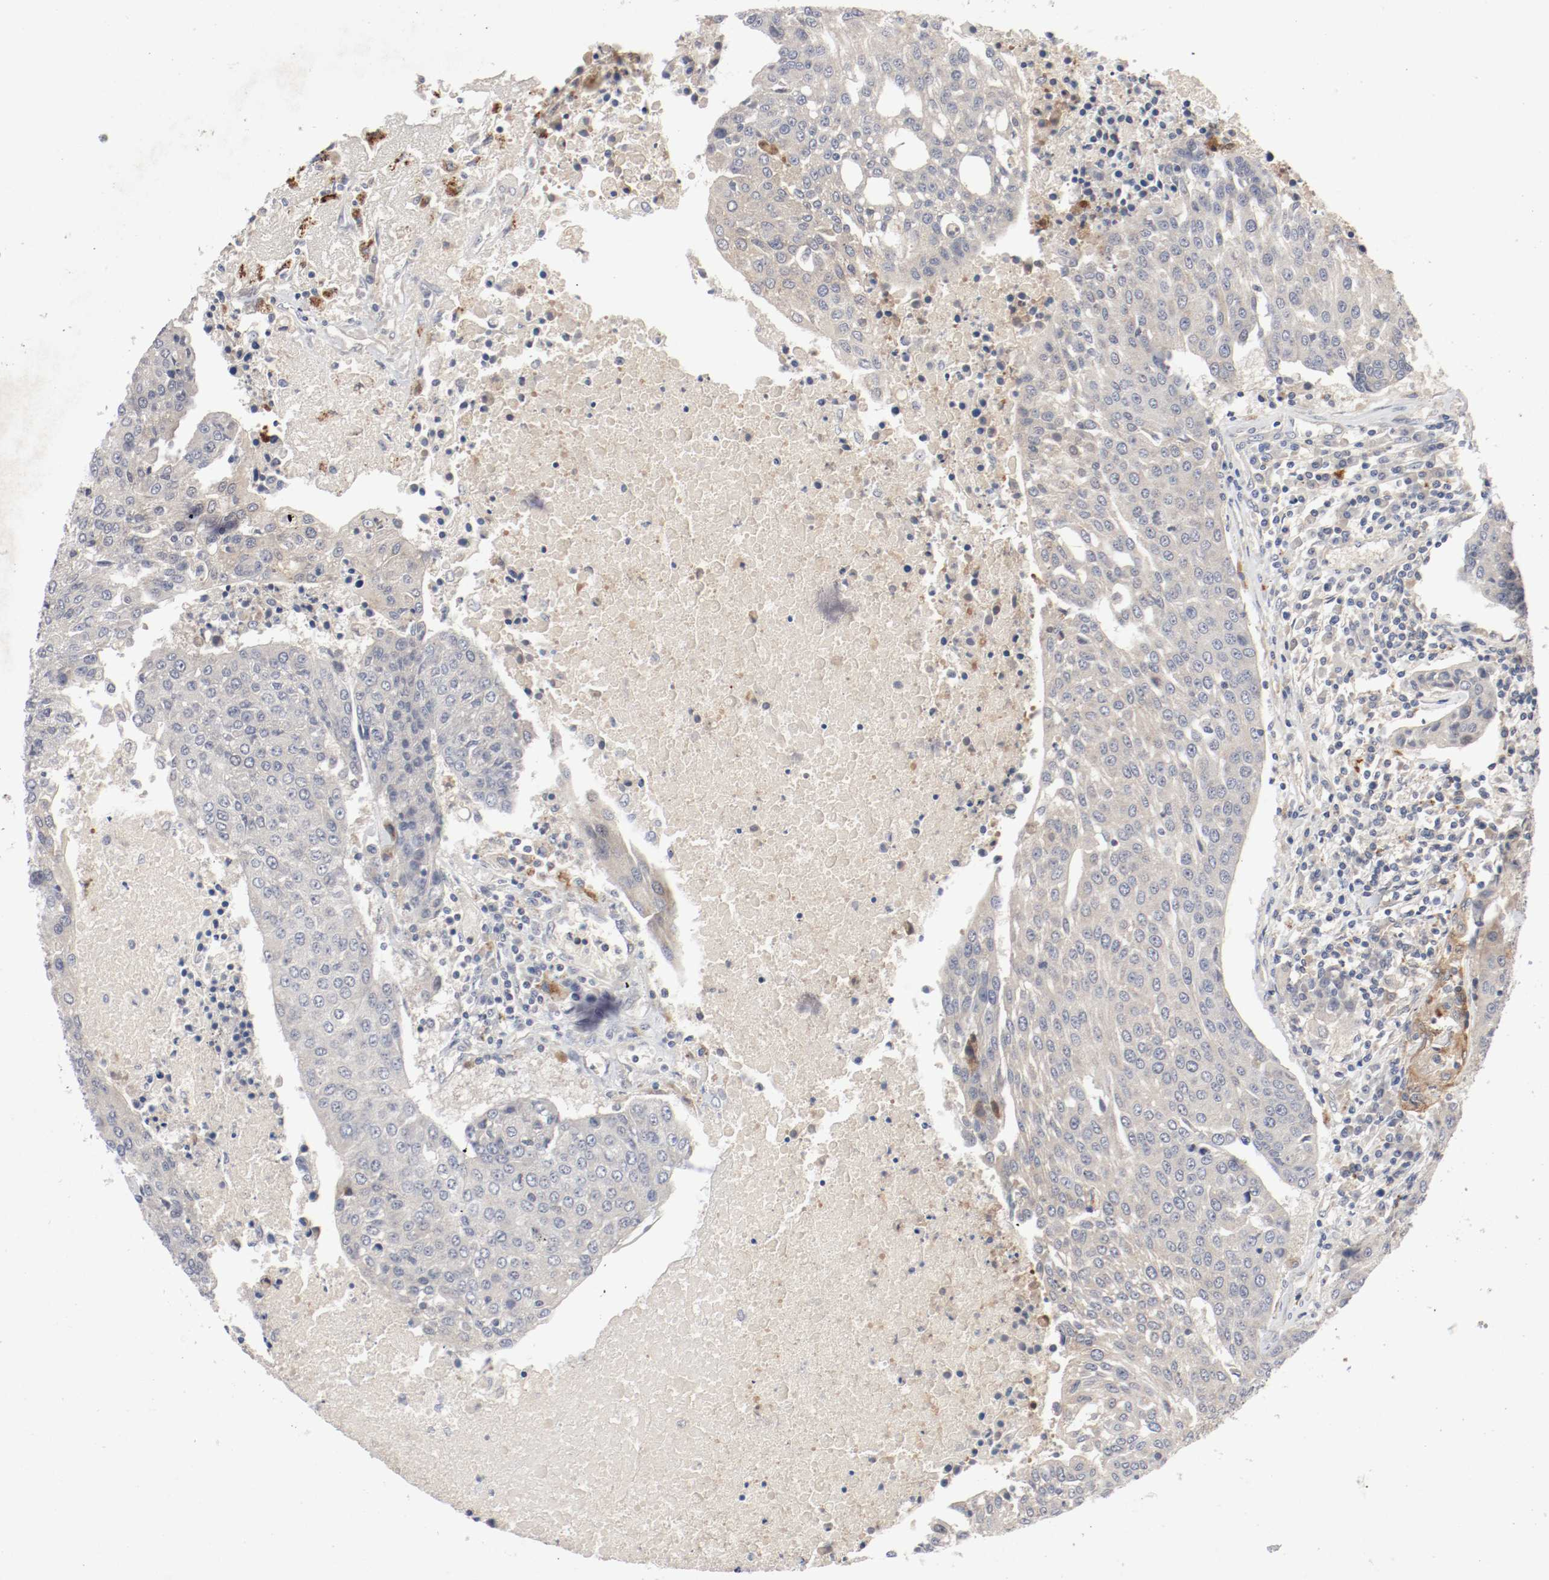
{"staining": {"intensity": "weak", "quantity": ">75%", "location": "cytoplasmic/membranous"}, "tissue": "urothelial cancer", "cell_type": "Tumor cells", "image_type": "cancer", "snomed": [{"axis": "morphology", "description": "Urothelial carcinoma, High grade"}, {"axis": "topography", "description": "Urinary bladder"}], "caption": "This is an image of IHC staining of urothelial carcinoma (high-grade), which shows weak staining in the cytoplasmic/membranous of tumor cells.", "gene": "REN", "patient": {"sex": "female", "age": 85}}